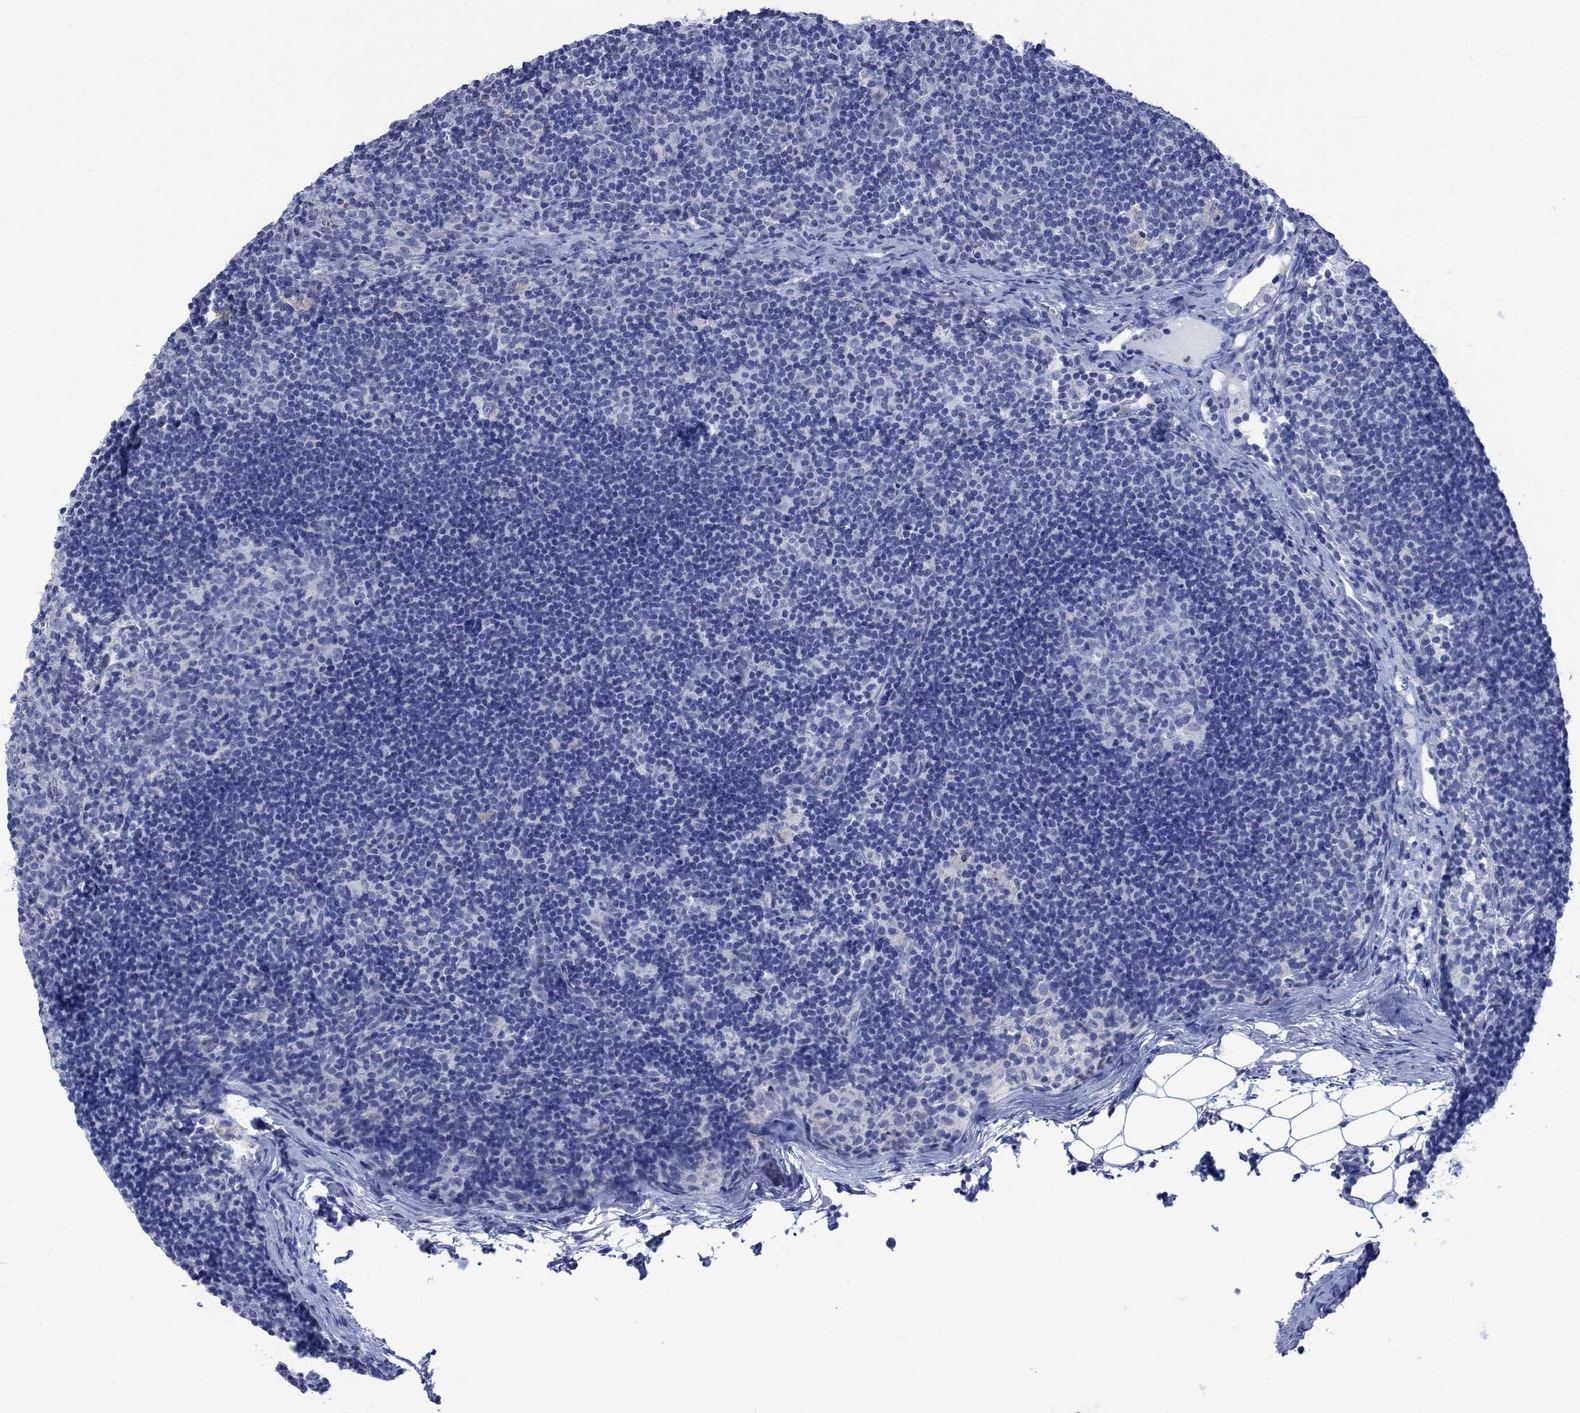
{"staining": {"intensity": "negative", "quantity": "none", "location": "none"}, "tissue": "lymph node", "cell_type": "Germinal center cells", "image_type": "normal", "snomed": [{"axis": "morphology", "description": "Normal tissue, NOS"}, {"axis": "topography", "description": "Lymph node"}], "caption": "DAB (3,3'-diaminobenzidine) immunohistochemical staining of unremarkable lymph node demonstrates no significant positivity in germinal center cells. (IHC, brightfield microscopy, high magnification).", "gene": "FBP2", "patient": {"sex": "female", "age": 34}}